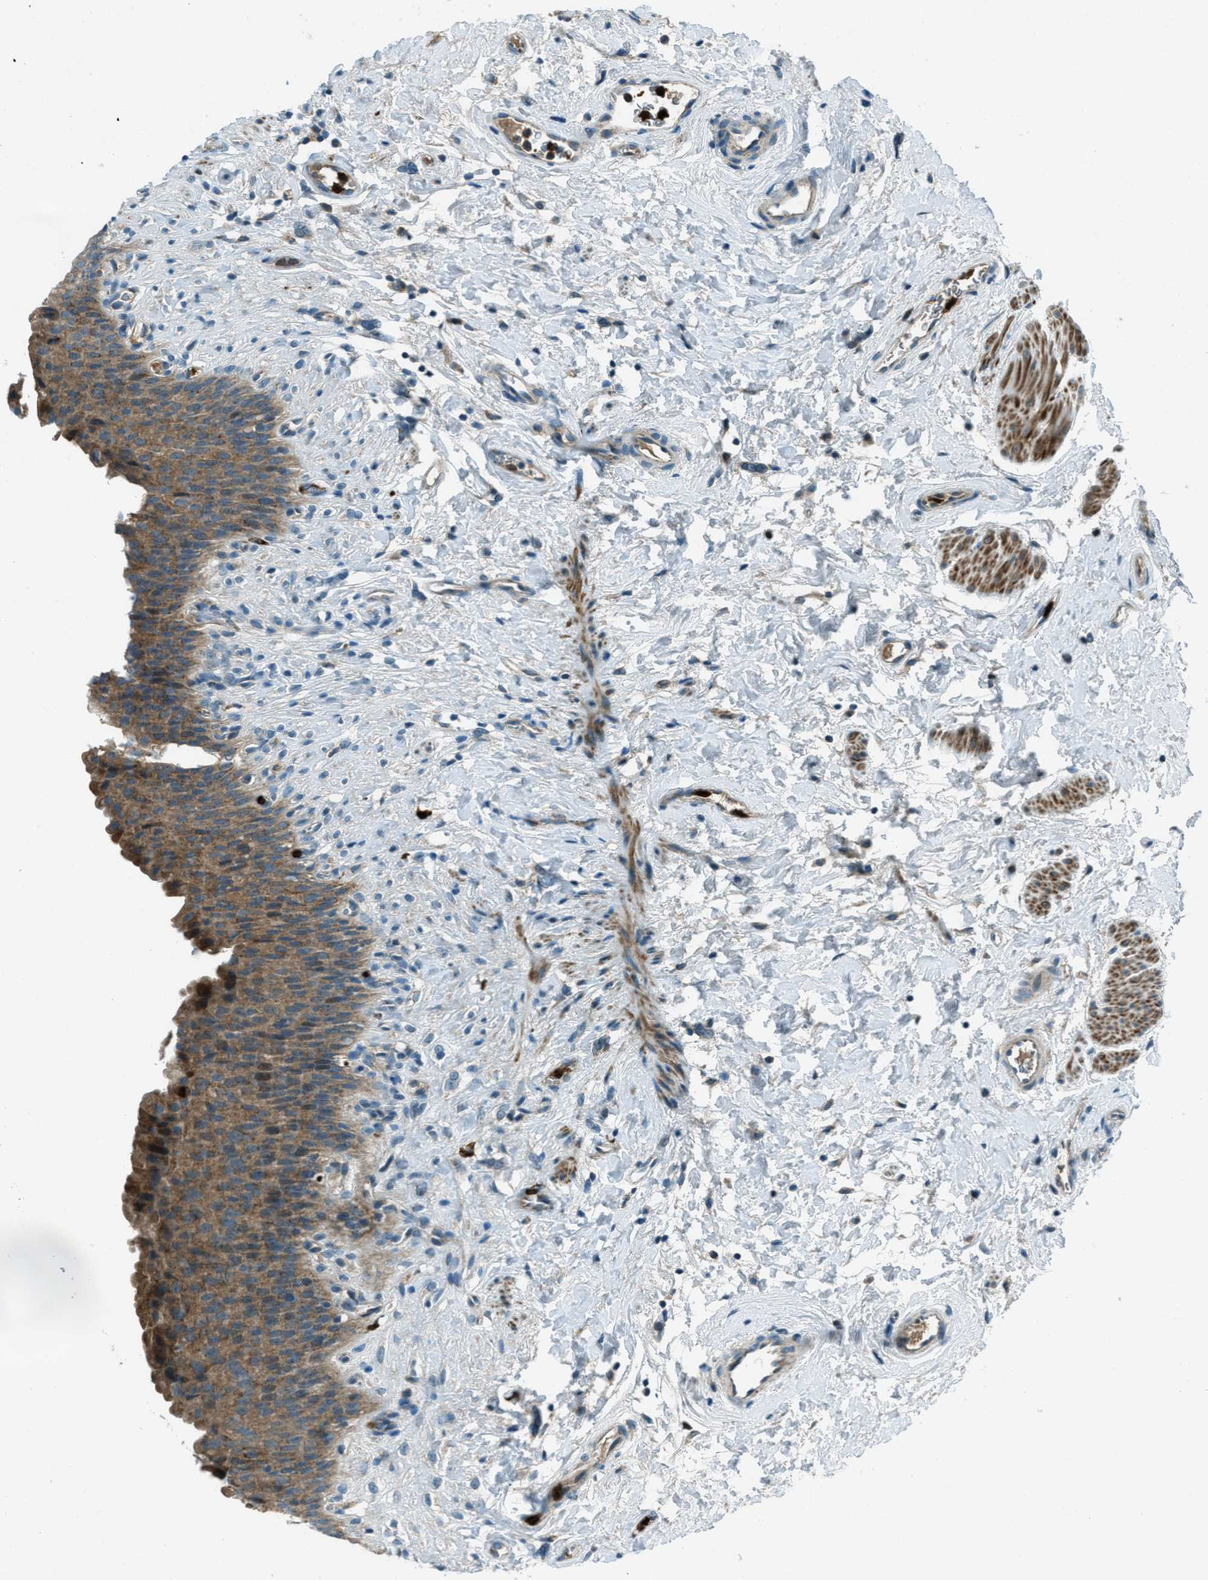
{"staining": {"intensity": "moderate", "quantity": ">75%", "location": "cytoplasmic/membranous"}, "tissue": "urinary bladder", "cell_type": "Urothelial cells", "image_type": "normal", "snomed": [{"axis": "morphology", "description": "Normal tissue, NOS"}, {"axis": "topography", "description": "Urinary bladder"}], "caption": "A brown stain highlights moderate cytoplasmic/membranous positivity of a protein in urothelial cells of normal human urinary bladder.", "gene": "FAR1", "patient": {"sex": "female", "age": 79}}